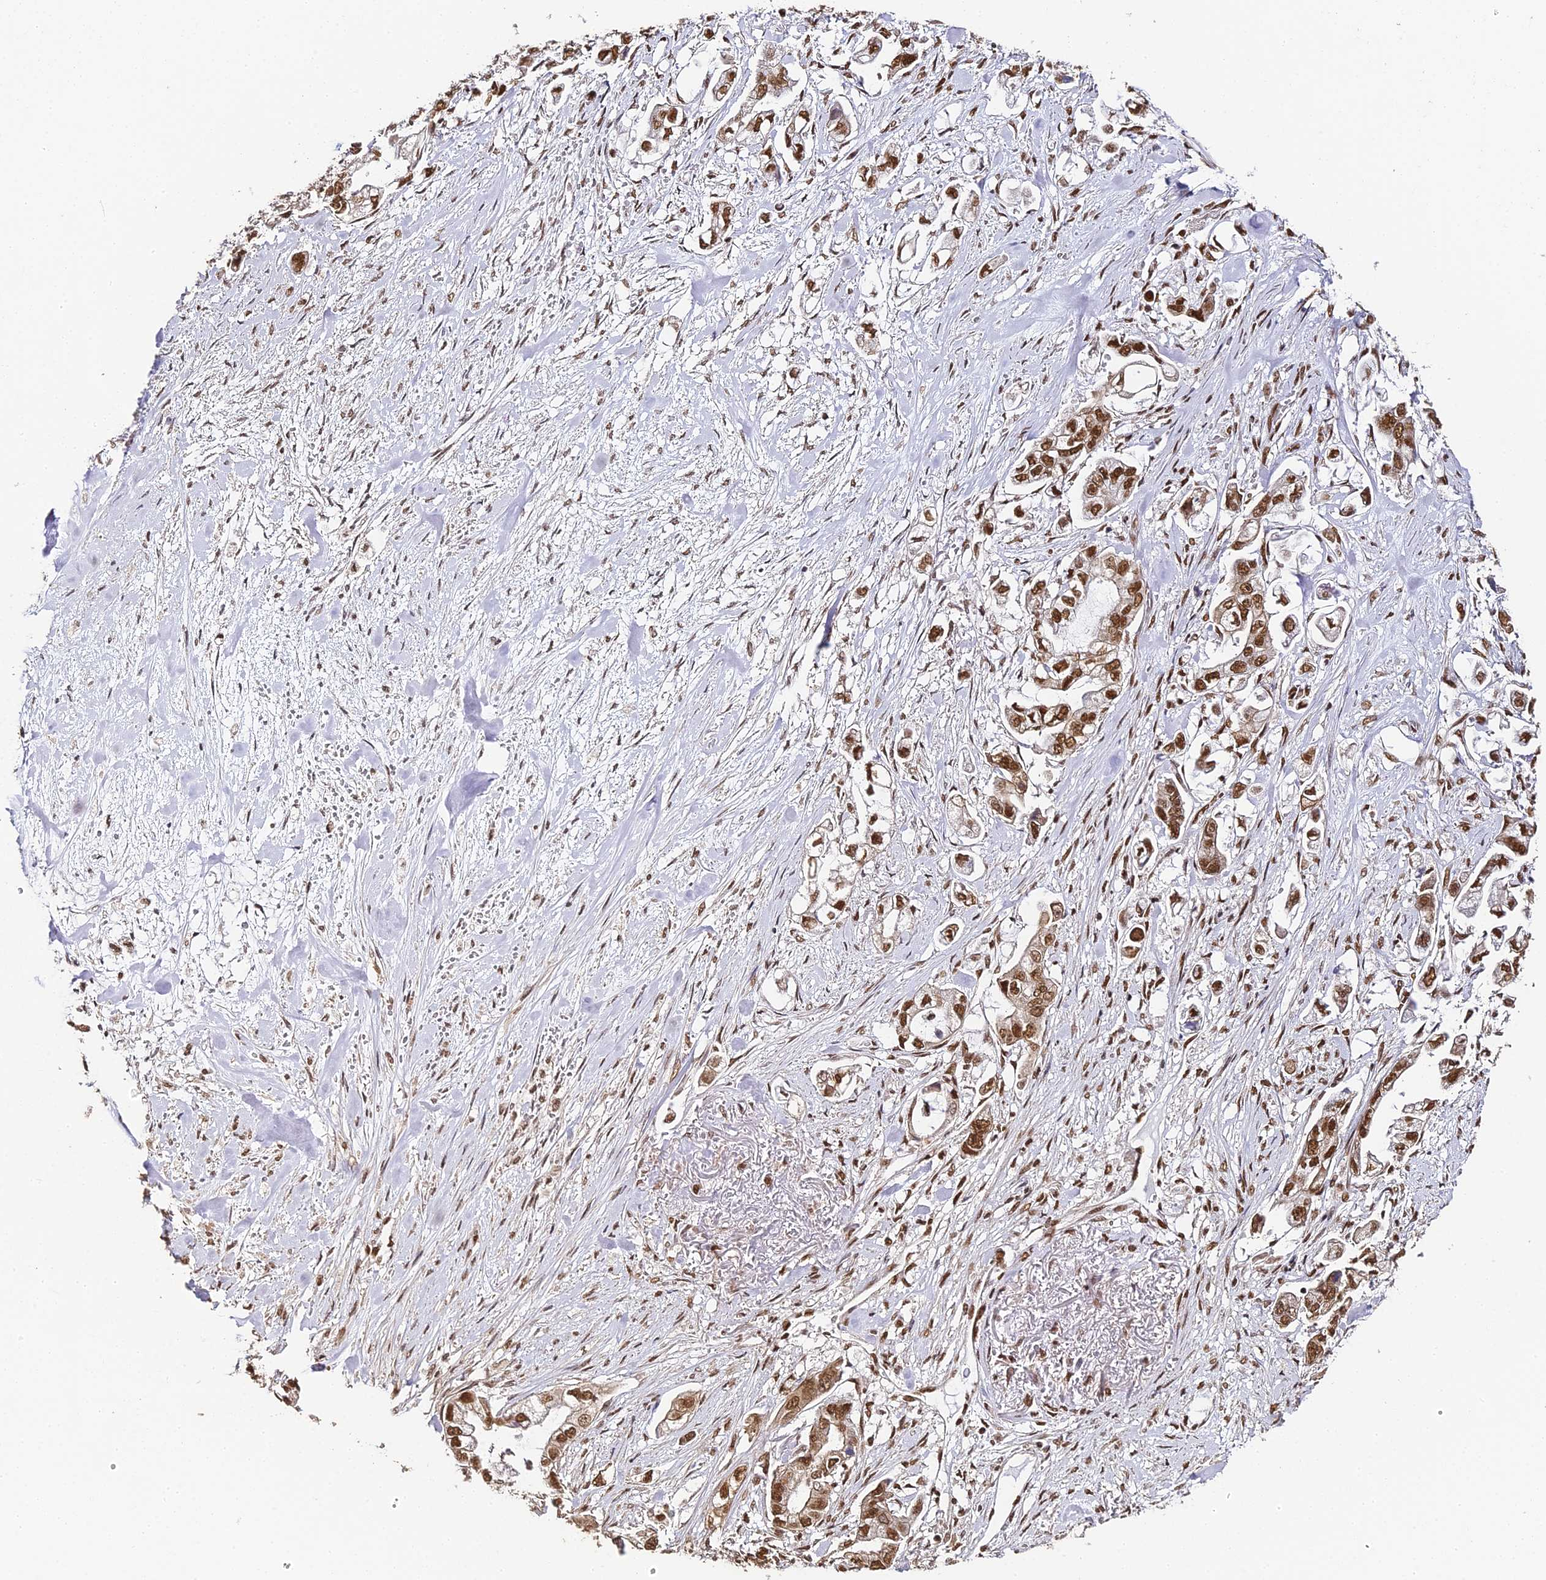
{"staining": {"intensity": "moderate", "quantity": ">75%", "location": "cytoplasmic/membranous,nuclear"}, "tissue": "stomach cancer", "cell_type": "Tumor cells", "image_type": "cancer", "snomed": [{"axis": "morphology", "description": "Adenocarcinoma, NOS"}, {"axis": "topography", "description": "Stomach"}], "caption": "Moderate cytoplasmic/membranous and nuclear positivity for a protein is identified in about >75% of tumor cells of adenocarcinoma (stomach) using immunohistochemistry.", "gene": "HNRNPA1", "patient": {"sex": "male", "age": 62}}